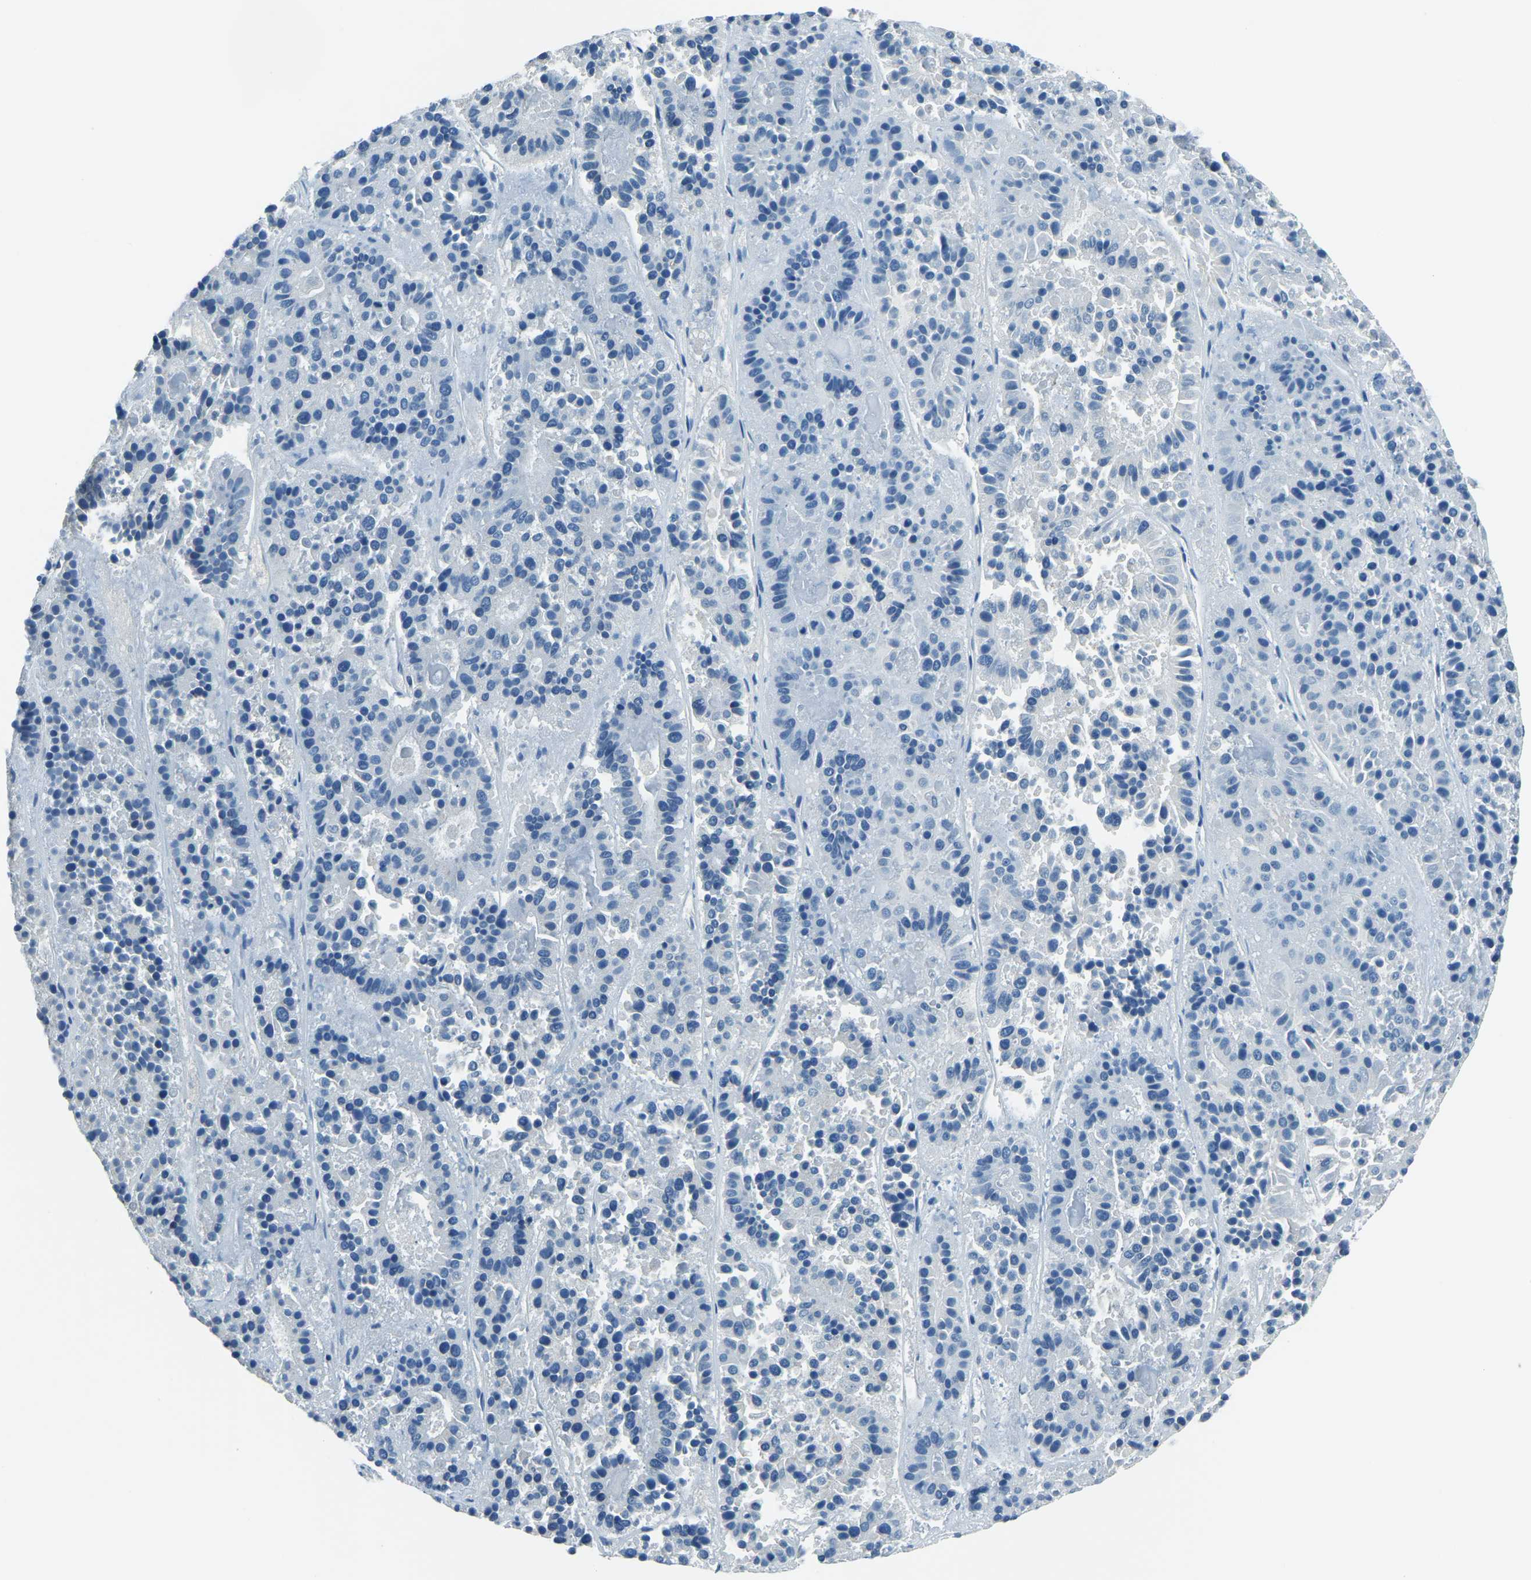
{"staining": {"intensity": "negative", "quantity": "none", "location": "none"}, "tissue": "pancreatic cancer", "cell_type": "Tumor cells", "image_type": "cancer", "snomed": [{"axis": "morphology", "description": "Adenocarcinoma, NOS"}, {"axis": "topography", "description": "Pancreas"}], "caption": "A micrograph of human pancreatic cancer is negative for staining in tumor cells.", "gene": "RRP1", "patient": {"sex": "male", "age": 50}}